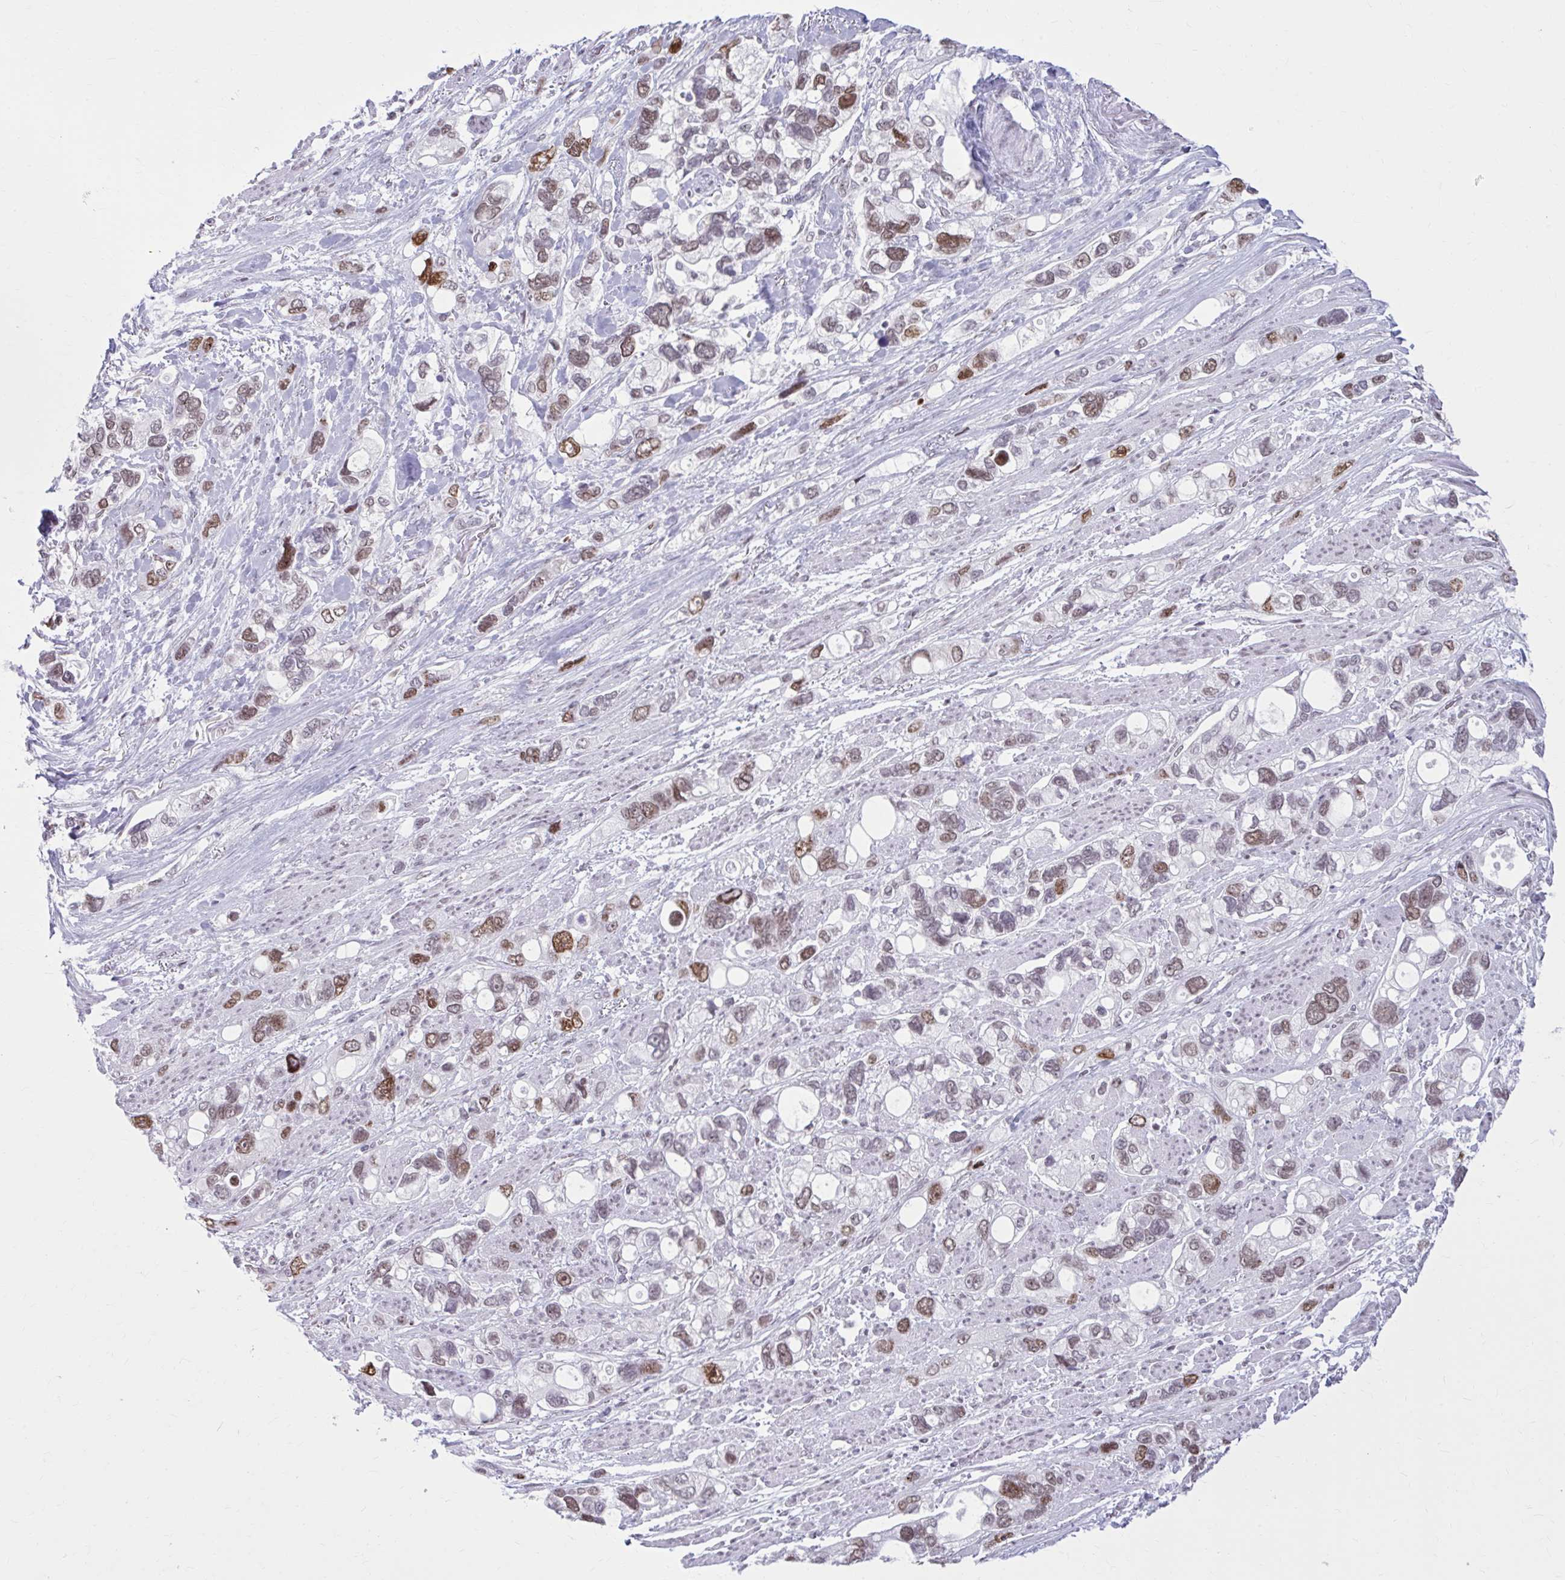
{"staining": {"intensity": "moderate", "quantity": ">75%", "location": "nuclear"}, "tissue": "stomach cancer", "cell_type": "Tumor cells", "image_type": "cancer", "snomed": [{"axis": "morphology", "description": "Adenocarcinoma, NOS"}, {"axis": "topography", "description": "Stomach, upper"}], "caption": "High-magnification brightfield microscopy of stomach adenocarcinoma stained with DAB (3,3'-diaminobenzidine) (brown) and counterstained with hematoxylin (blue). tumor cells exhibit moderate nuclear expression is present in approximately>75% of cells.", "gene": "PABIR1", "patient": {"sex": "female", "age": 81}}